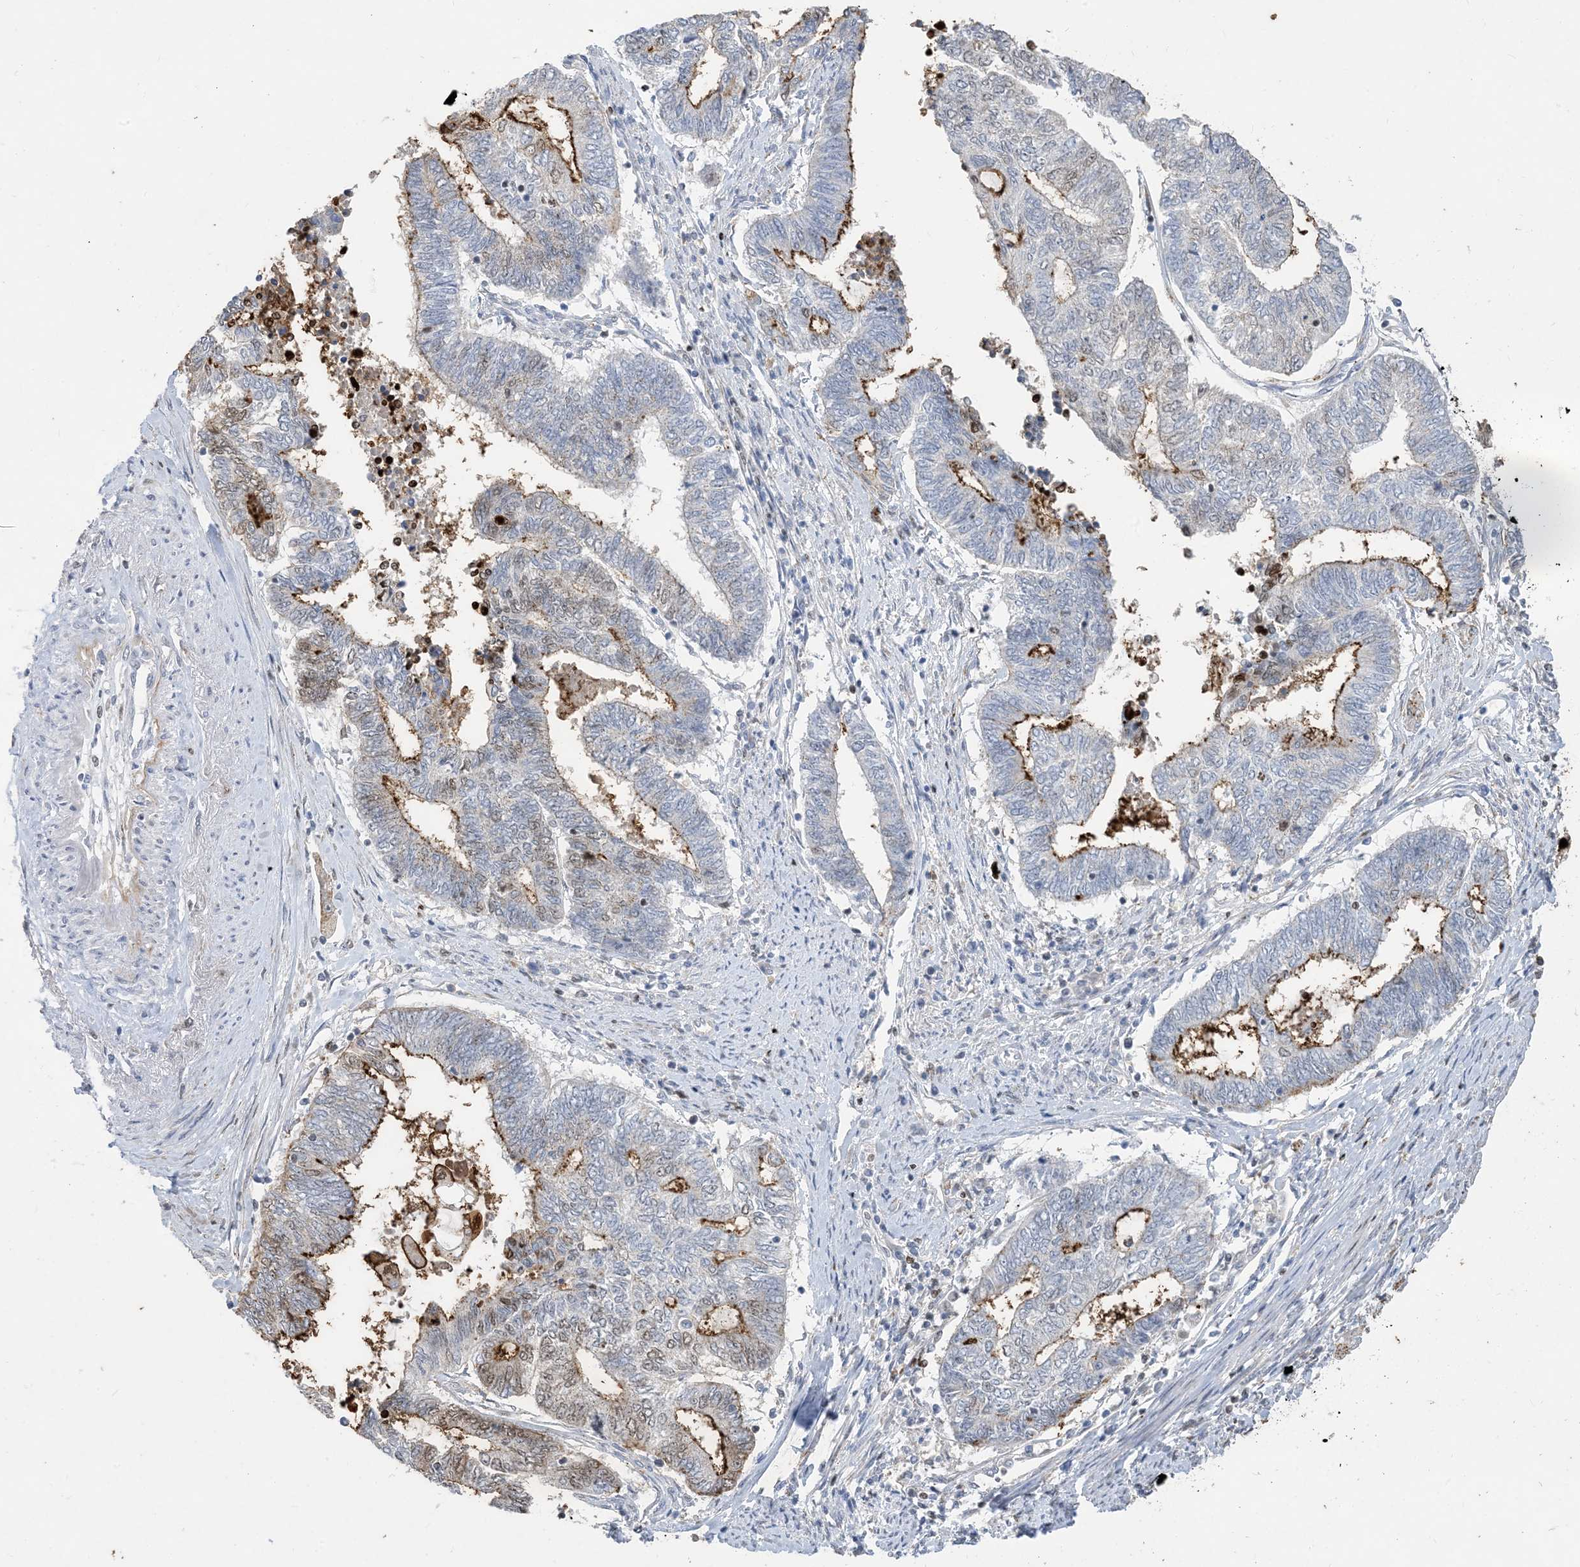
{"staining": {"intensity": "moderate", "quantity": "25%-75%", "location": "cytoplasmic/membranous,nuclear"}, "tissue": "endometrial cancer", "cell_type": "Tumor cells", "image_type": "cancer", "snomed": [{"axis": "morphology", "description": "Adenocarcinoma, NOS"}, {"axis": "topography", "description": "Uterus"}, {"axis": "topography", "description": "Endometrium"}], "caption": "Immunohistochemistry of human endometrial adenocarcinoma reveals medium levels of moderate cytoplasmic/membranous and nuclear staining in approximately 25%-75% of tumor cells.", "gene": "SLC25A53", "patient": {"sex": "female", "age": 70}}